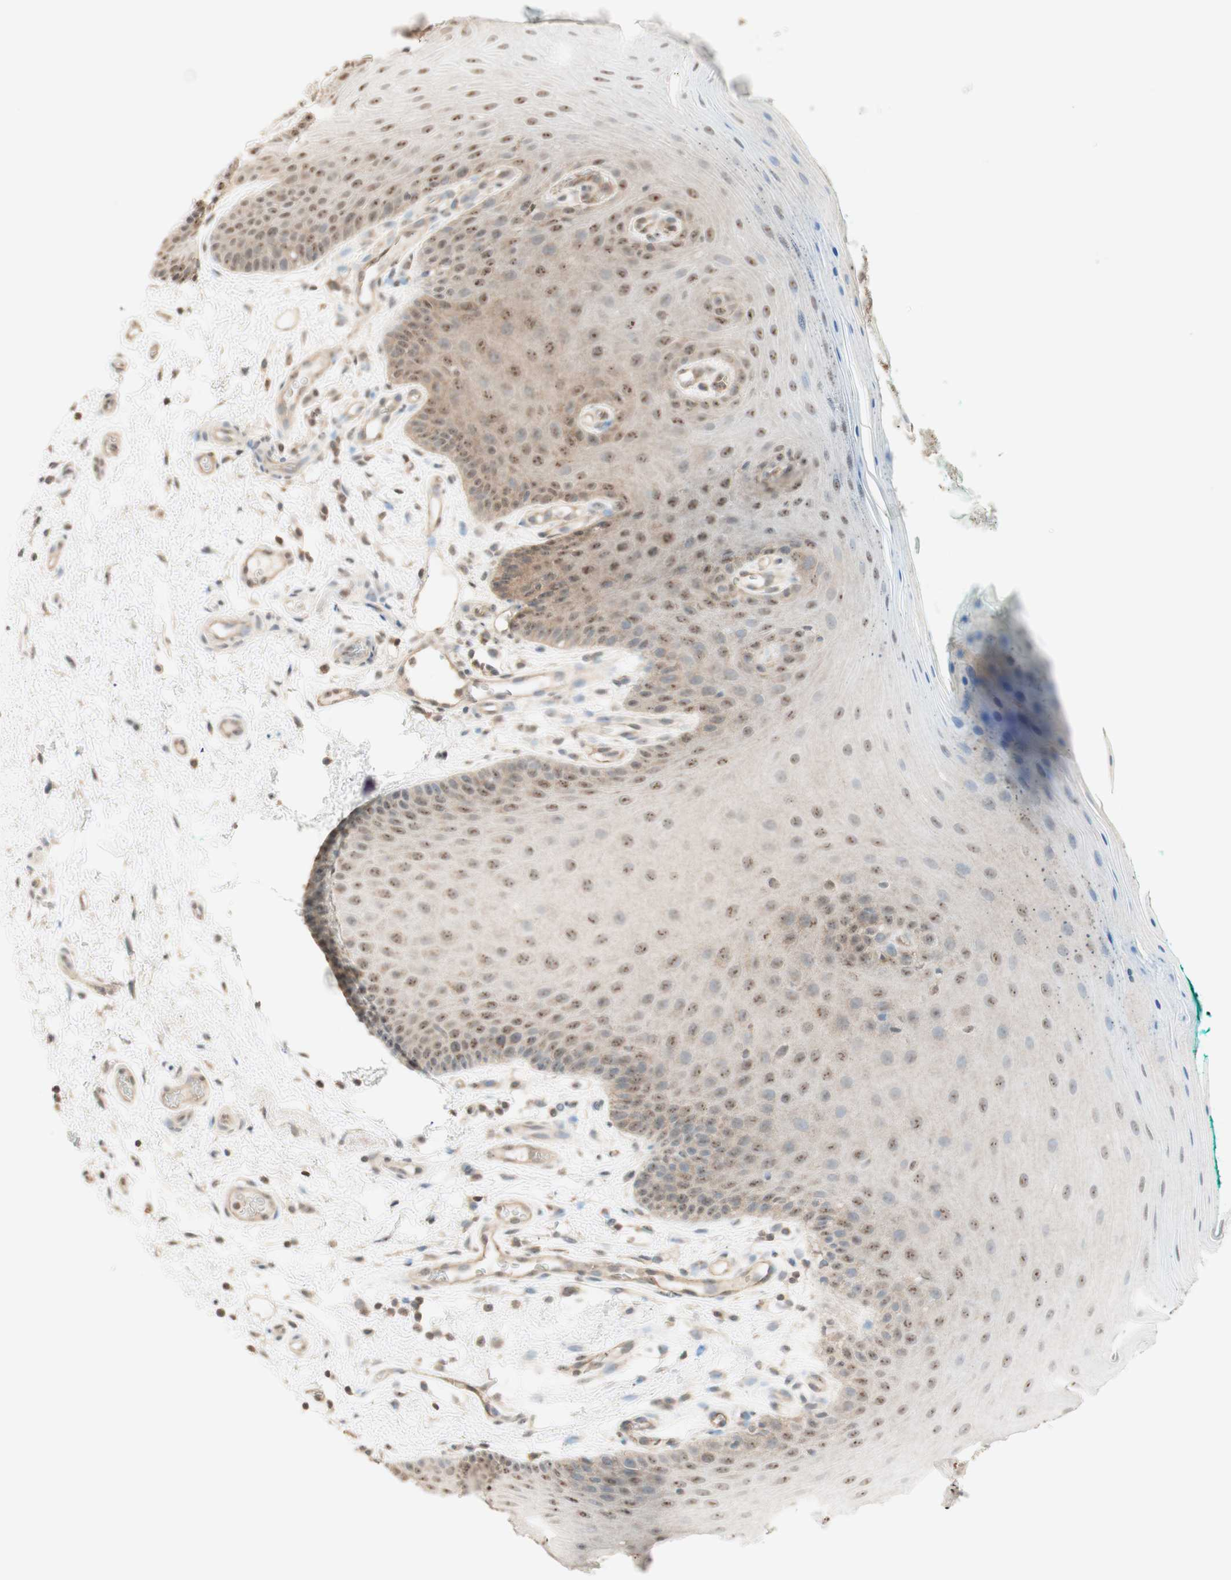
{"staining": {"intensity": "weak", "quantity": "25%-75%", "location": "nuclear"}, "tissue": "oral mucosa", "cell_type": "Squamous epithelial cells", "image_type": "normal", "snomed": [{"axis": "morphology", "description": "Normal tissue, NOS"}, {"axis": "topography", "description": "Skeletal muscle"}, {"axis": "topography", "description": "Oral tissue"}], "caption": "High-magnification brightfield microscopy of normal oral mucosa stained with DAB (brown) and counterstained with hematoxylin (blue). squamous epithelial cells exhibit weak nuclear expression is appreciated in approximately25%-75% of cells. (IHC, brightfield microscopy, high magnification).", "gene": "SPINT2", "patient": {"sex": "male", "age": 58}}